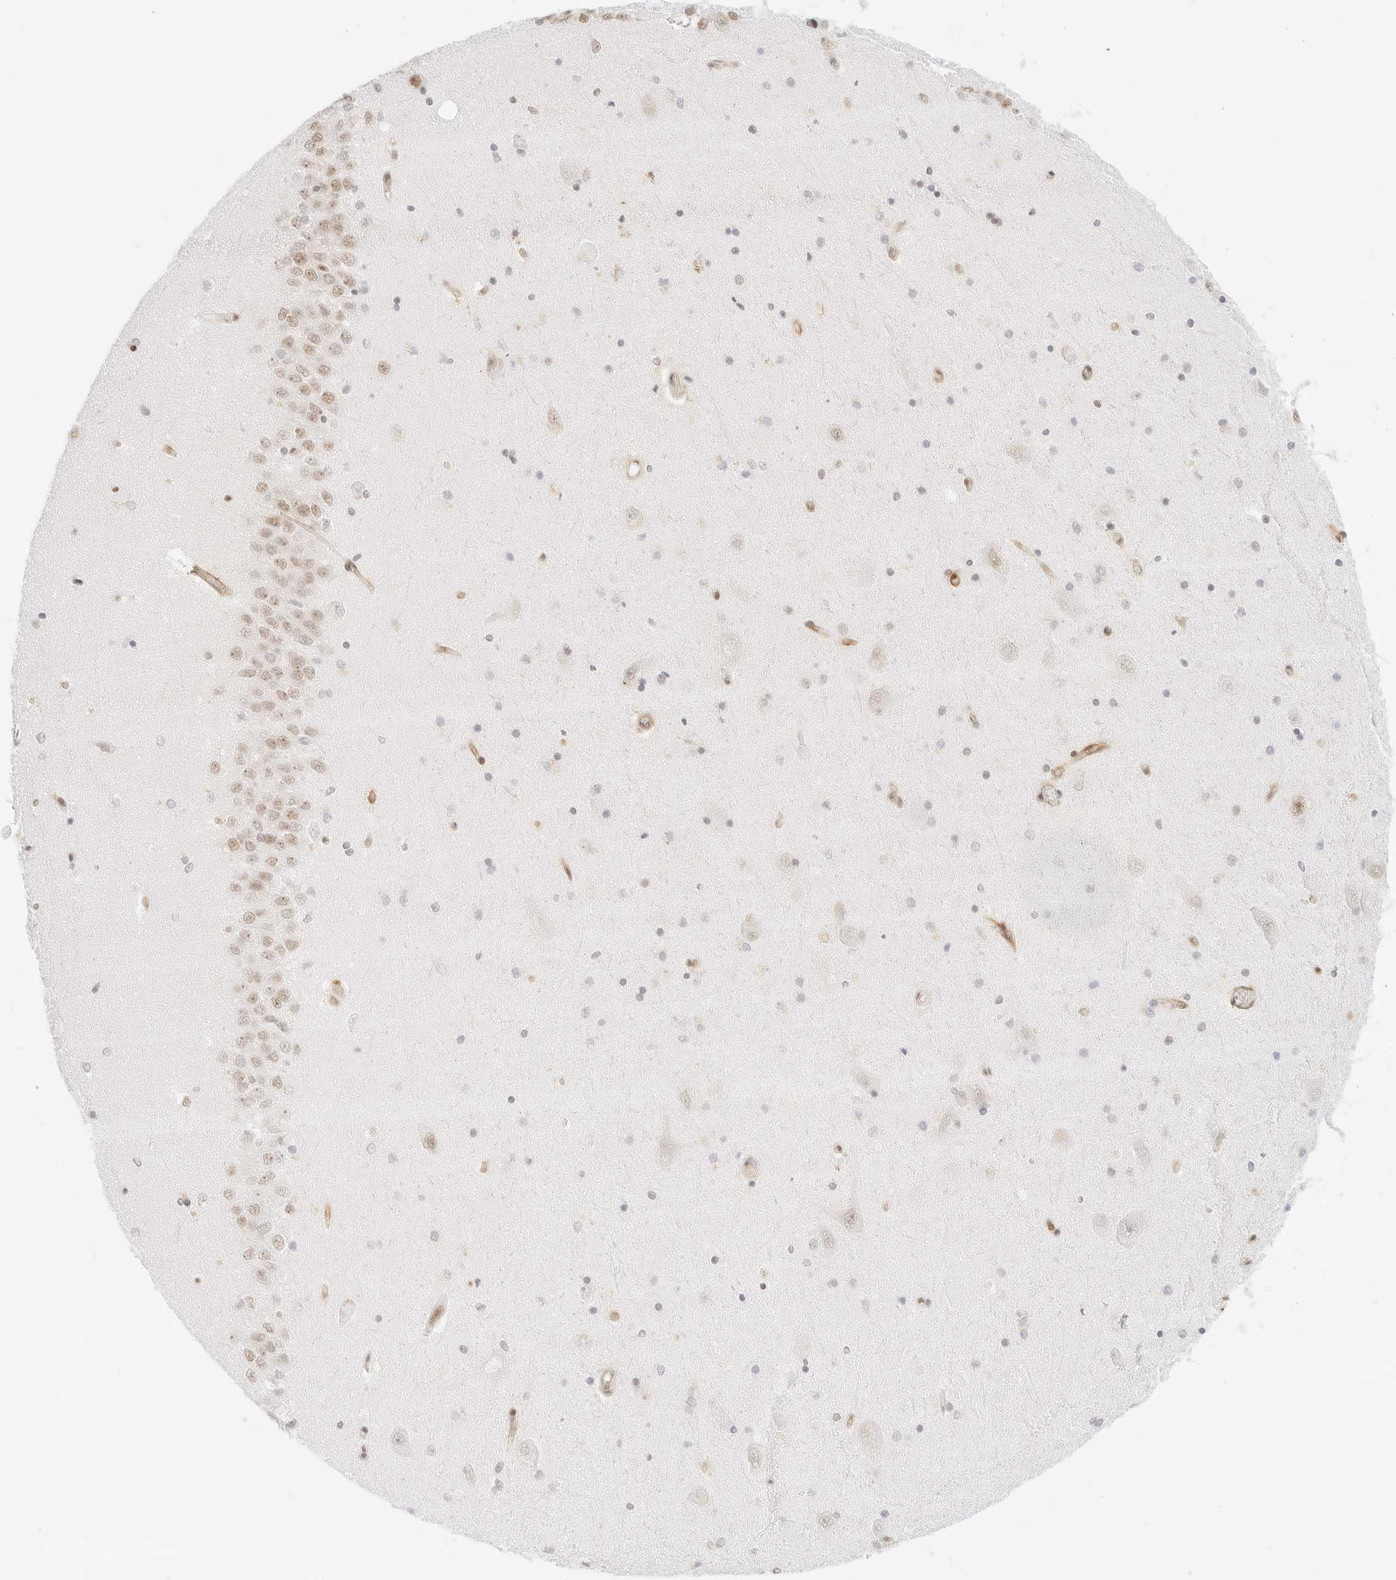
{"staining": {"intensity": "weak", "quantity": "<25%", "location": "nuclear"}, "tissue": "hippocampus", "cell_type": "Glial cells", "image_type": "normal", "snomed": [{"axis": "morphology", "description": "Normal tissue, NOS"}, {"axis": "topography", "description": "Hippocampus"}], "caption": "Immunohistochemistry (IHC) micrograph of unremarkable human hippocampus stained for a protein (brown), which displays no positivity in glial cells.", "gene": "ITGA6", "patient": {"sex": "male", "age": 45}}